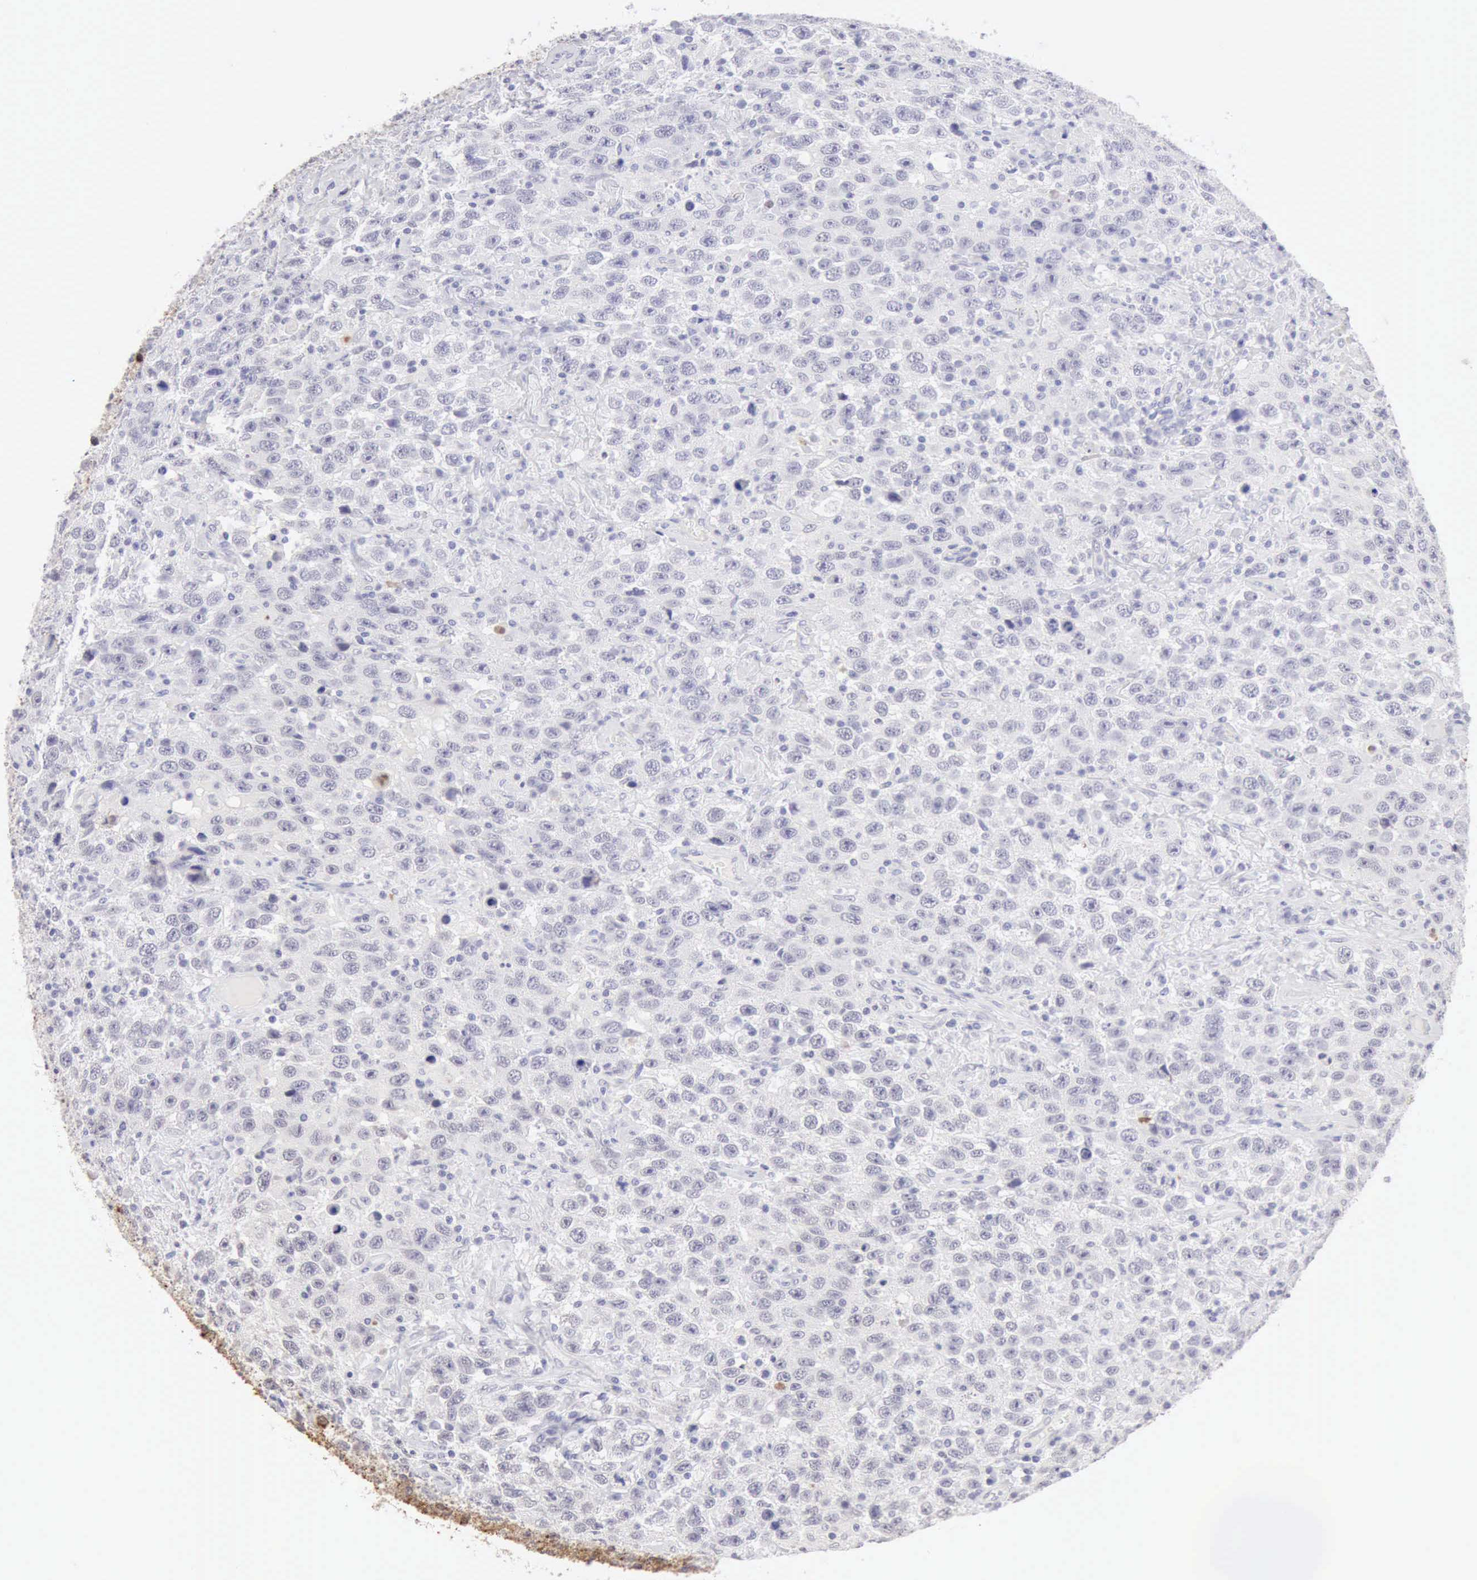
{"staining": {"intensity": "negative", "quantity": "none", "location": "none"}, "tissue": "testis cancer", "cell_type": "Tumor cells", "image_type": "cancer", "snomed": [{"axis": "morphology", "description": "Seminoma, NOS"}, {"axis": "topography", "description": "Testis"}], "caption": "DAB (3,3'-diaminobenzidine) immunohistochemical staining of human testis cancer (seminoma) displays no significant expression in tumor cells. (DAB immunohistochemistry, high magnification).", "gene": "RNASE1", "patient": {"sex": "male", "age": 41}}